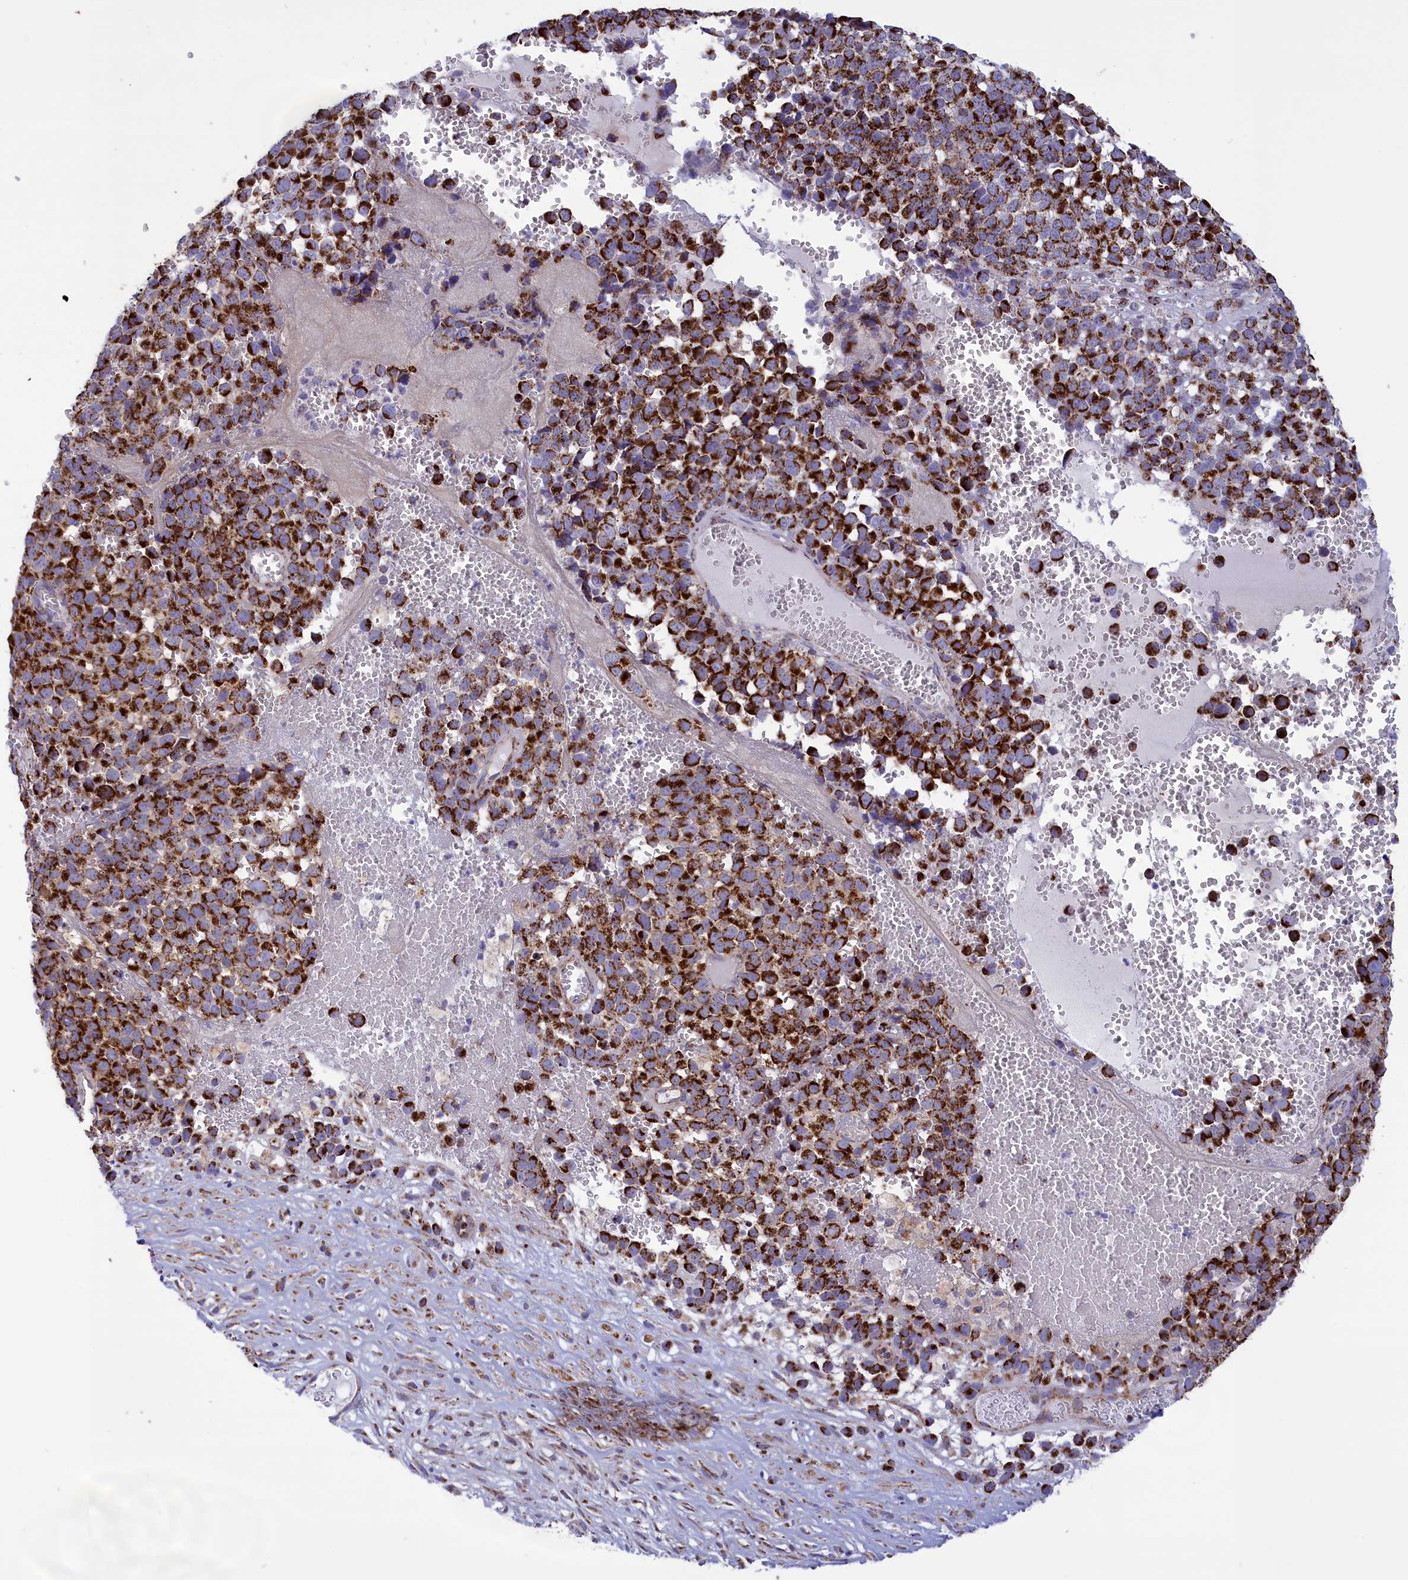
{"staining": {"intensity": "strong", "quantity": ">75%", "location": "cytoplasmic/membranous"}, "tissue": "melanoma", "cell_type": "Tumor cells", "image_type": "cancer", "snomed": [{"axis": "morphology", "description": "Malignant melanoma, NOS"}, {"axis": "topography", "description": "Nose, NOS"}], "caption": "Tumor cells demonstrate high levels of strong cytoplasmic/membranous expression in about >75% of cells in malignant melanoma.", "gene": "ISOC2", "patient": {"sex": "female", "age": 48}}